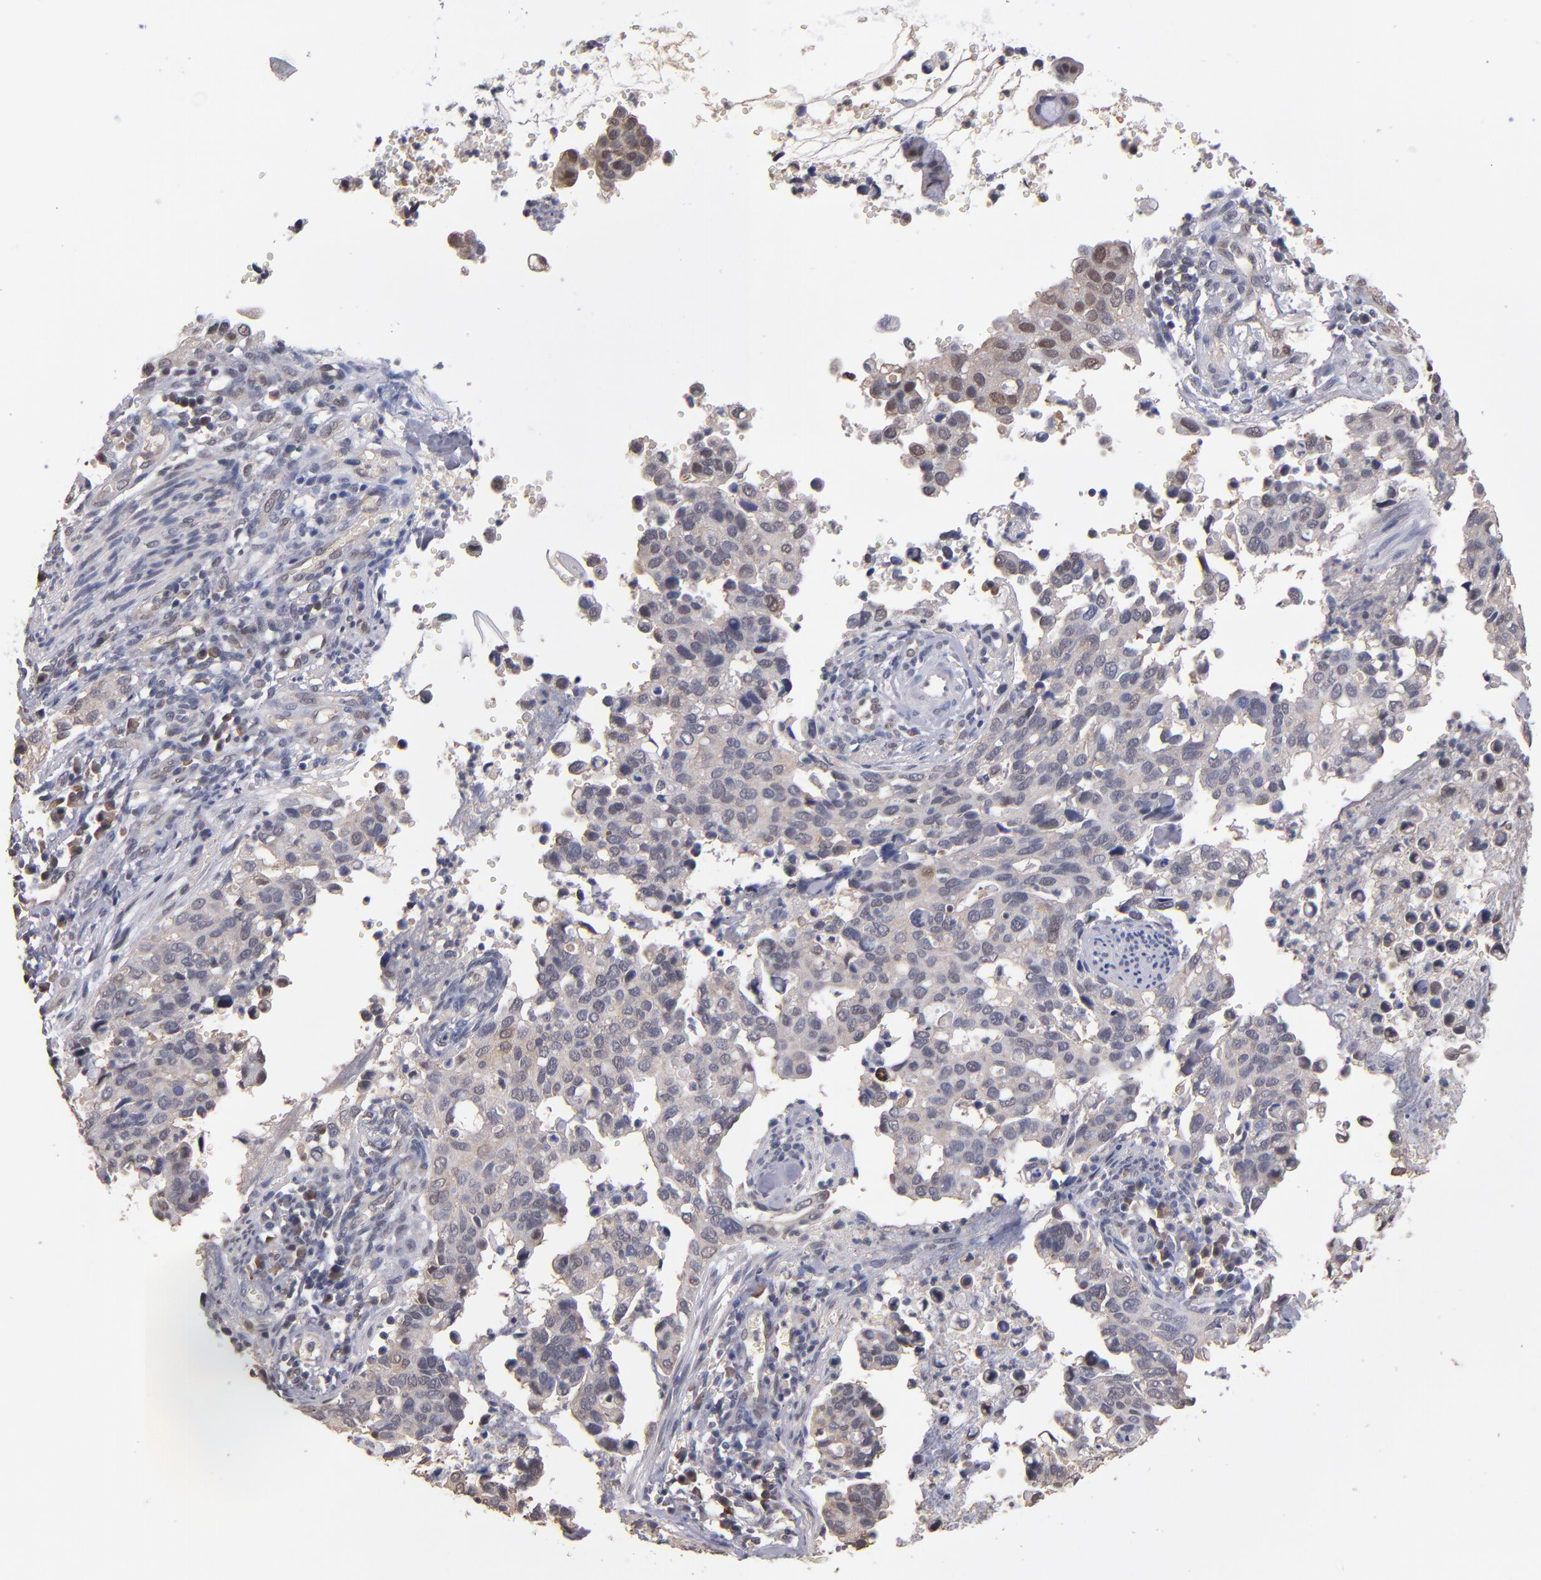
{"staining": {"intensity": "weak", "quantity": "<25%", "location": "cytoplasmic/membranous,nuclear"}, "tissue": "cervical cancer", "cell_type": "Tumor cells", "image_type": "cancer", "snomed": [{"axis": "morphology", "description": "Normal tissue, NOS"}, {"axis": "morphology", "description": "Squamous cell carcinoma, NOS"}, {"axis": "topography", "description": "Cervix"}], "caption": "DAB immunohistochemical staining of human cervical cancer displays no significant staining in tumor cells.", "gene": "PSMD10", "patient": {"sex": "female", "age": 45}}